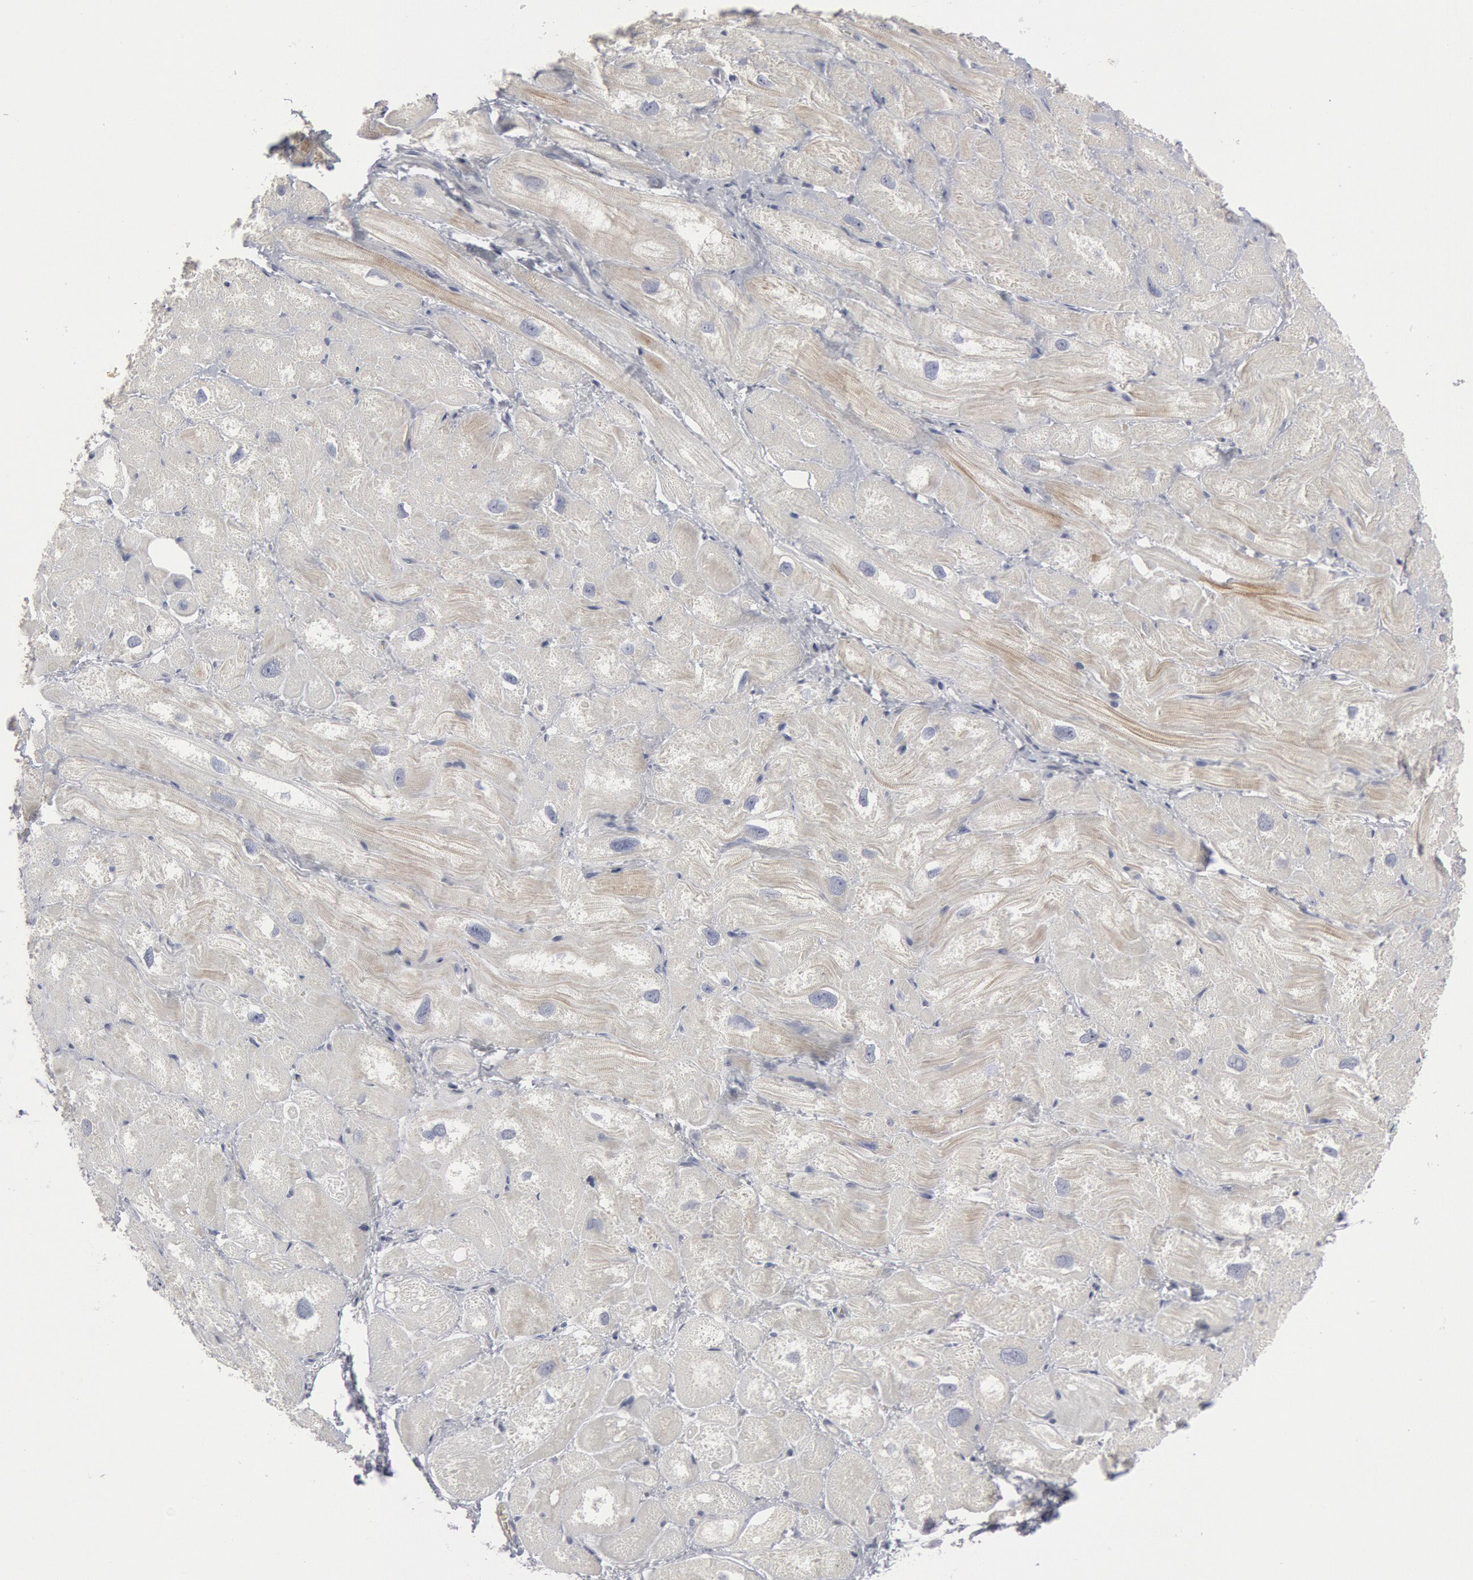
{"staining": {"intensity": "weak", "quantity": "<25%", "location": "cytoplasmic/membranous"}, "tissue": "heart muscle", "cell_type": "Cardiomyocytes", "image_type": "normal", "snomed": [{"axis": "morphology", "description": "Normal tissue, NOS"}, {"axis": "topography", "description": "Heart"}], "caption": "High magnification brightfield microscopy of benign heart muscle stained with DAB (brown) and counterstained with hematoxylin (blue): cardiomyocytes show no significant expression. The staining was performed using DAB (3,3'-diaminobenzidine) to visualize the protein expression in brown, while the nuclei were stained in blue with hematoxylin (Magnification: 20x).", "gene": "DMC1", "patient": {"sex": "male", "age": 49}}